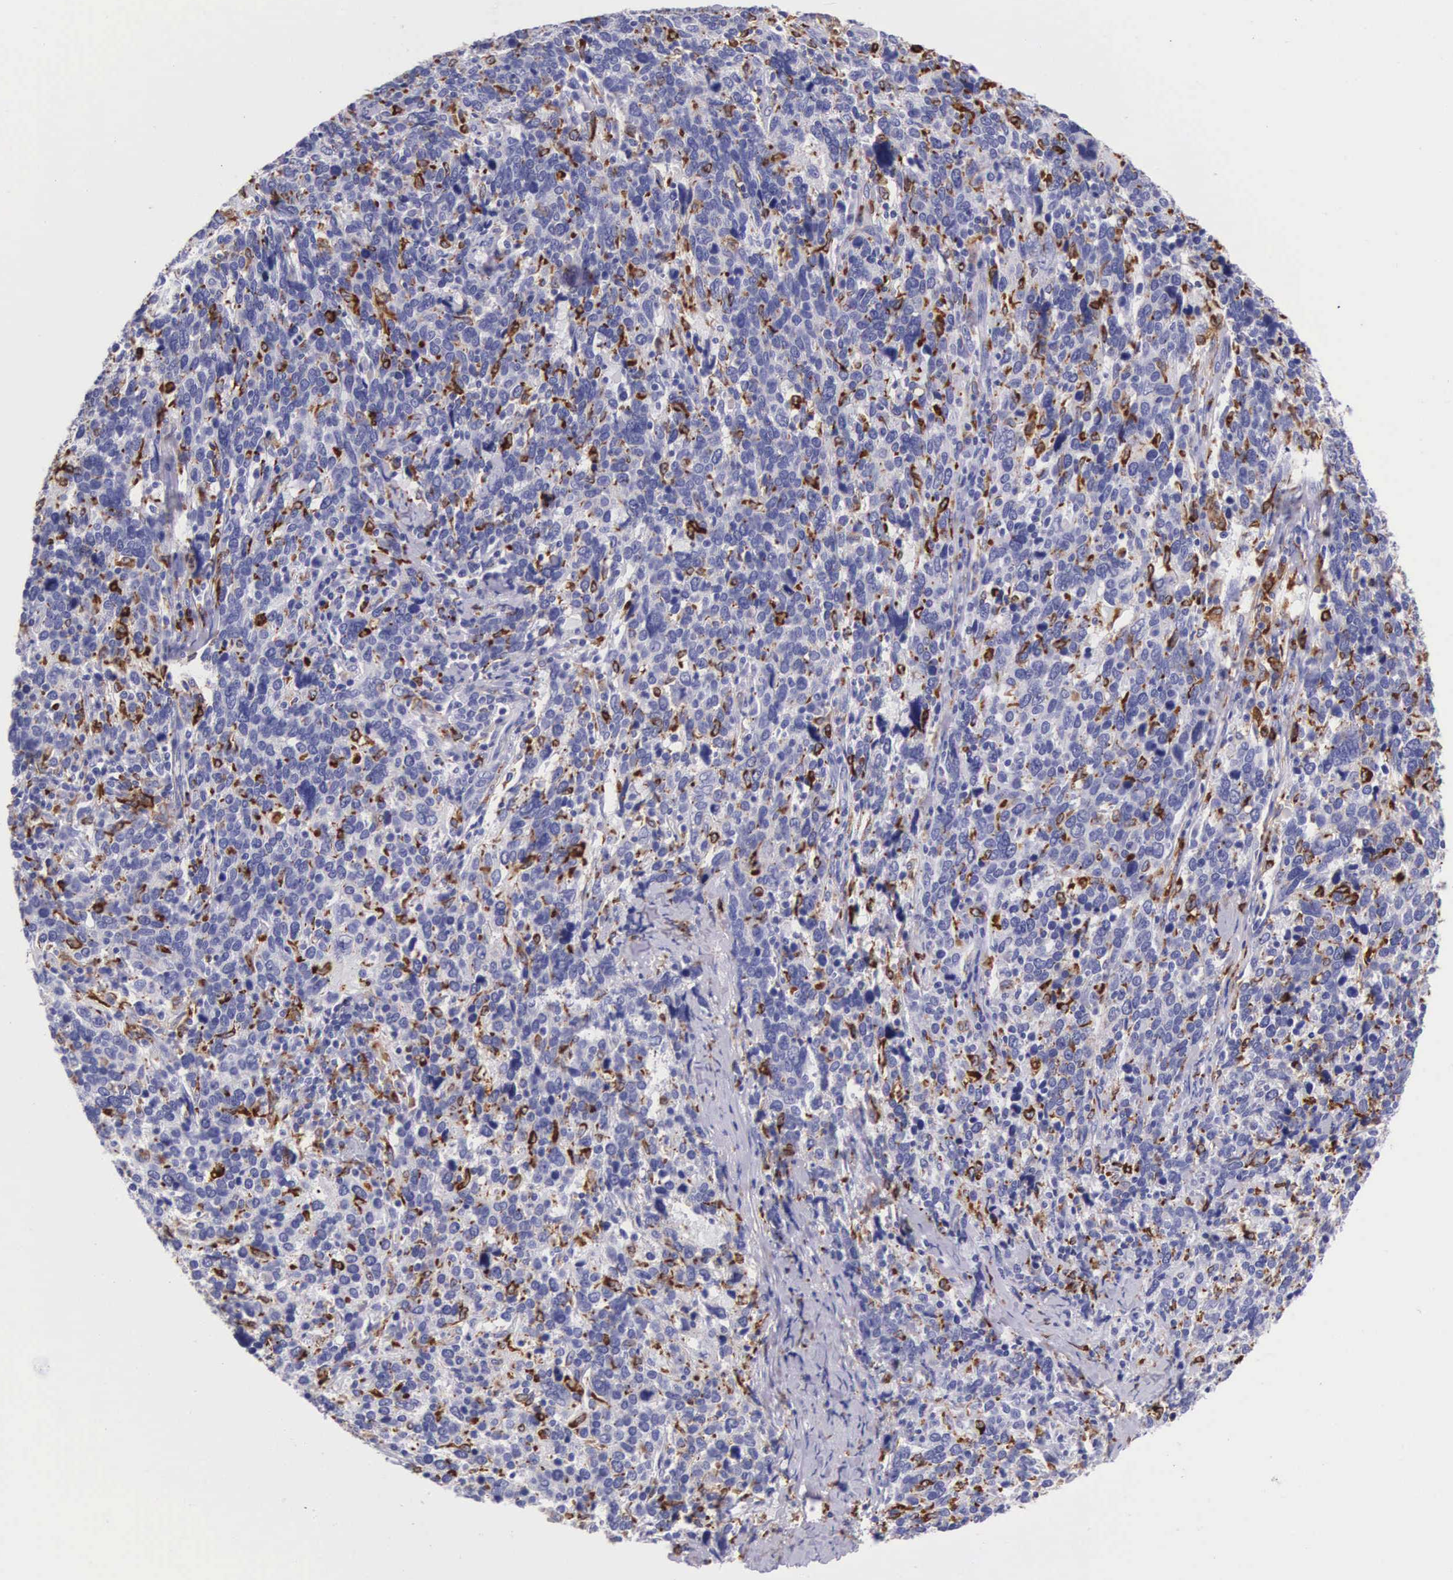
{"staining": {"intensity": "negative", "quantity": "none", "location": "none"}, "tissue": "cervical cancer", "cell_type": "Tumor cells", "image_type": "cancer", "snomed": [{"axis": "morphology", "description": "Squamous cell carcinoma, NOS"}, {"axis": "topography", "description": "Cervix"}], "caption": "Immunohistochemistry (IHC) photomicrograph of cervical cancer stained for a protein (brown), which shows no positivity in tumor cells.", "gene": "FCN1", "patient": {"sex": "female", "age": 41}}